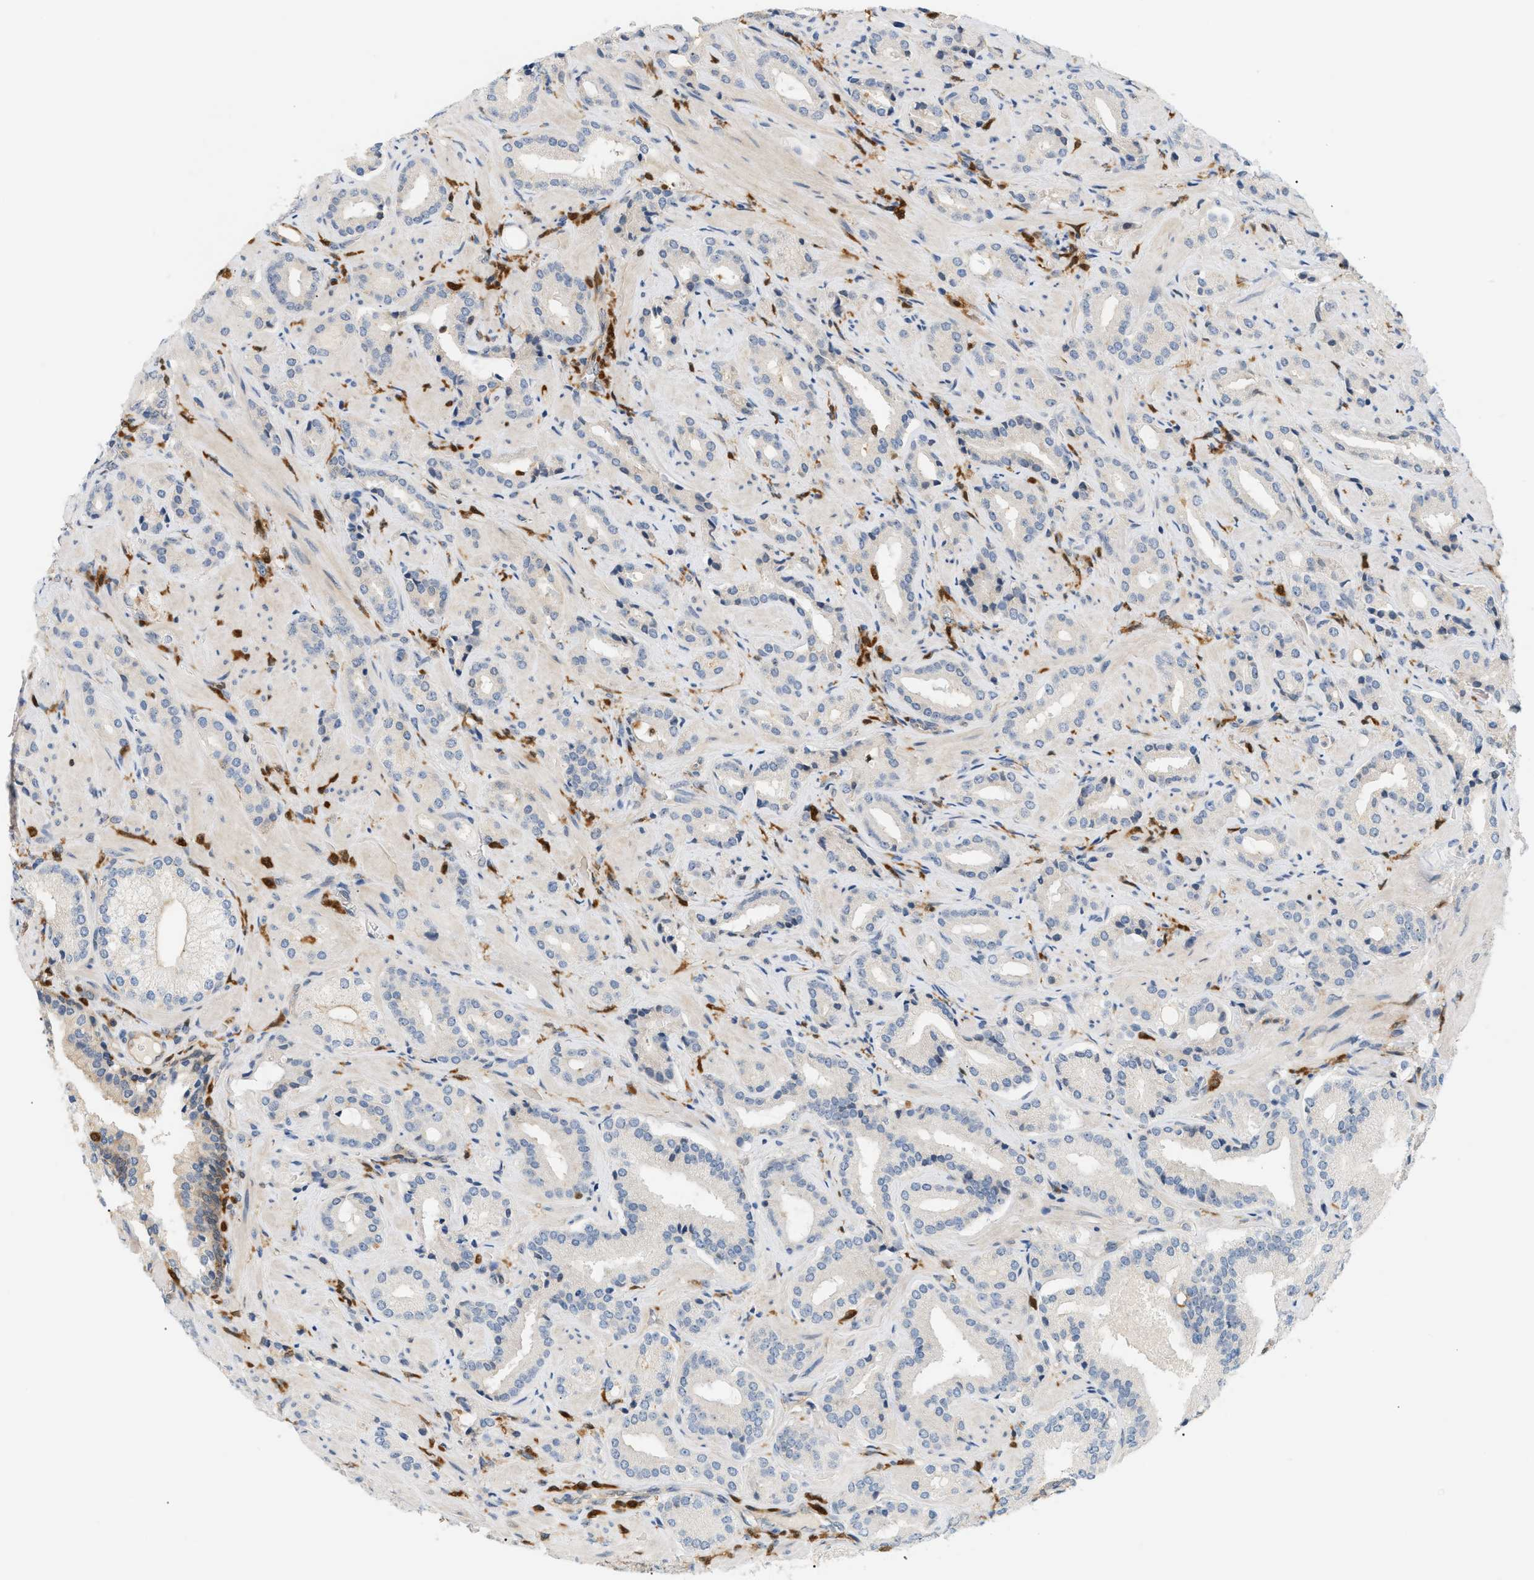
{"staining": {"intensity": "negative", "quantity": "none", "location": "none"}, "tissue": "prostate cancer", "cell_type": "Tumor cells", "image_type": "cancer", "snomed": [{"axis": "morphology", "description": "Adenocarcinoma, High grade"}, {"axis": "topography", "description": "Prostate"}], "caption": "This image is of prostate cancer (high-grade adenocarcinoma) stained with immunohistochemistry (IHC) to label a protein in brown with the nuclei are counter-stained blue. There is no positivity in tumor cells.", "gene": "PYCARD", "patient": {"sex": "male", "age": 64}}